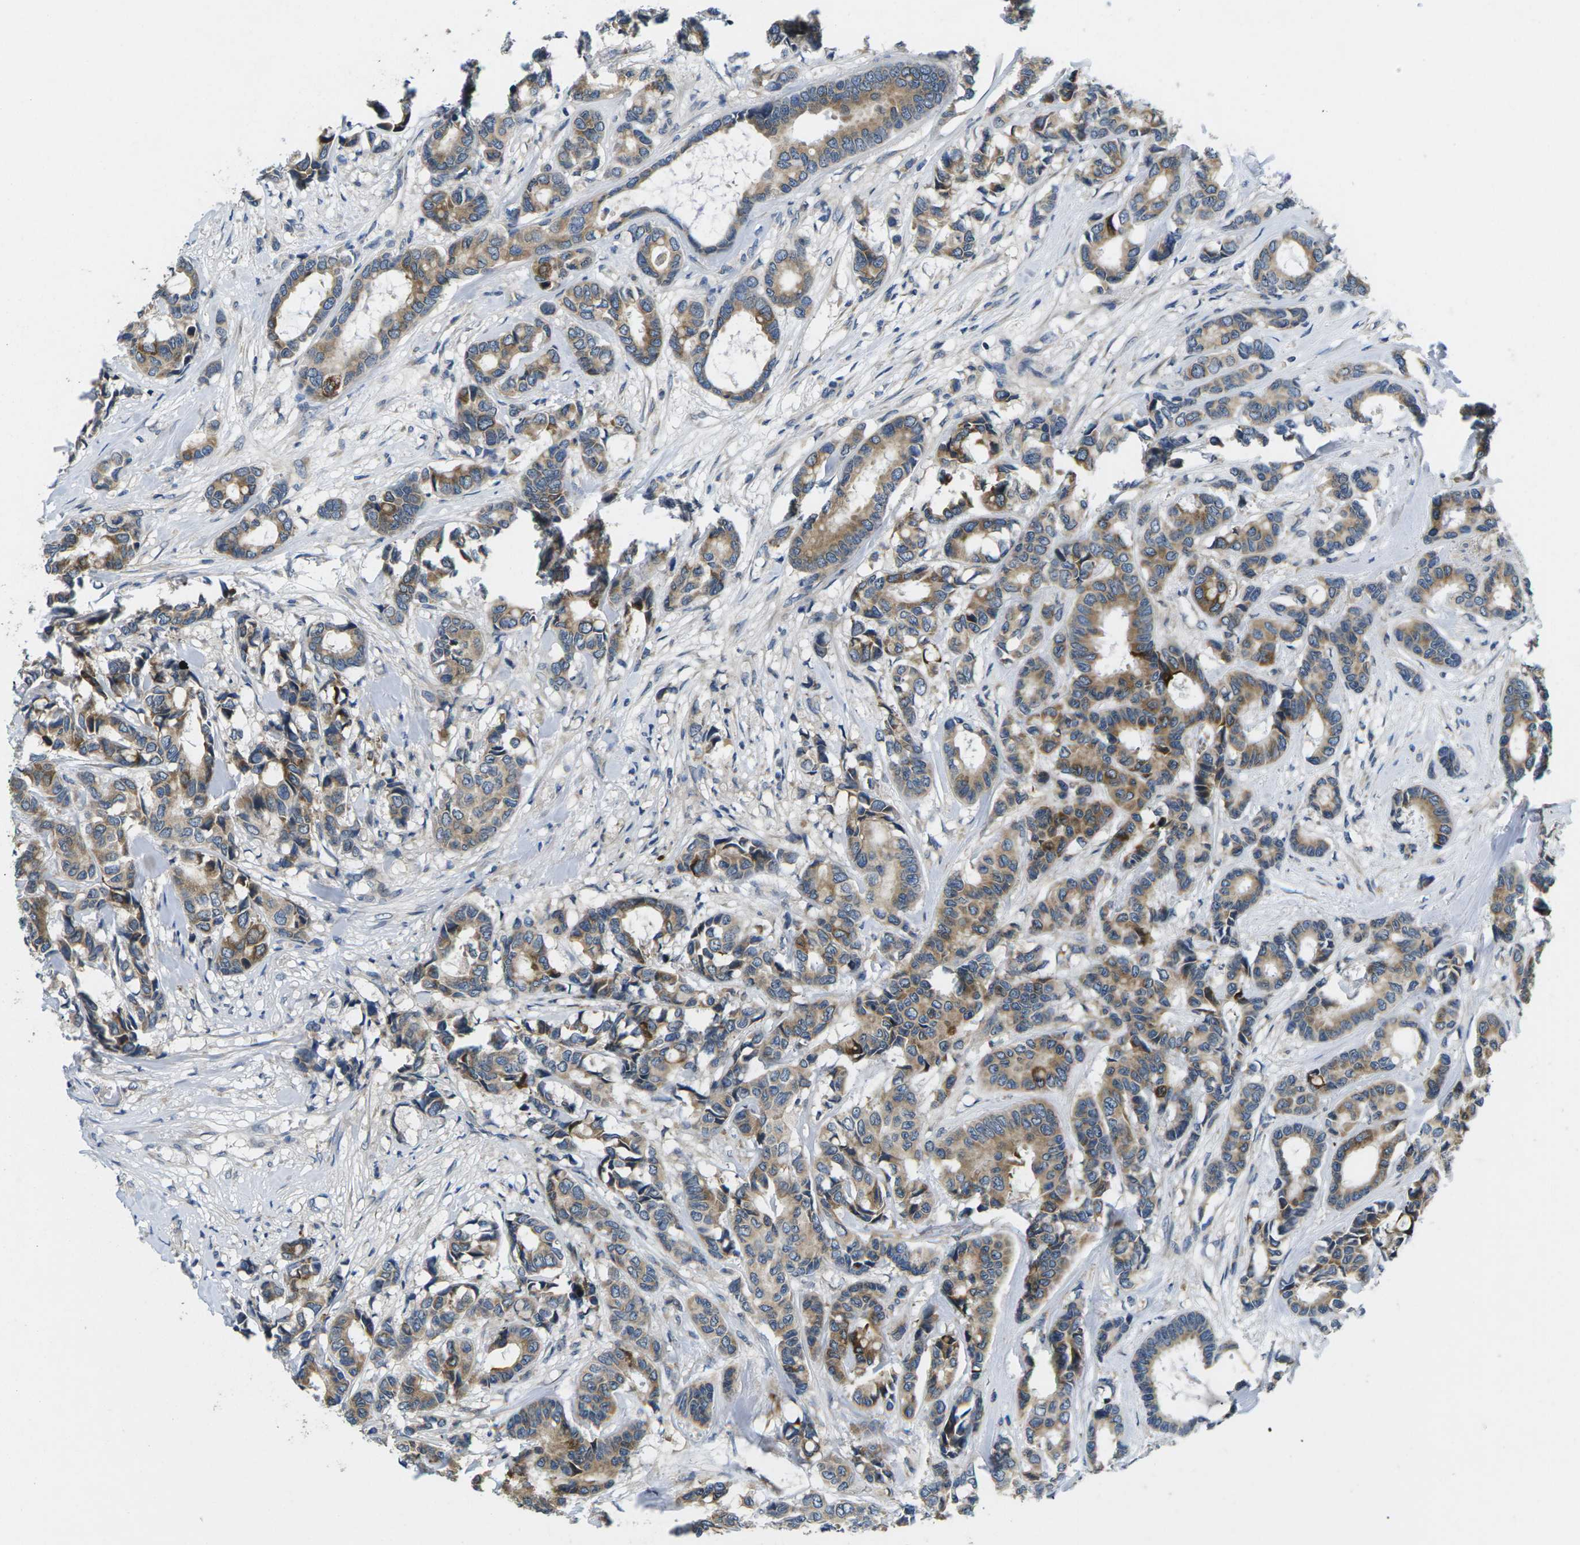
{"staining": {"intensity": "moderate", "quantity": ">75%", "location": "cytoplasmic/membranous"}, "tissue": "breast cancer", "cell_type": "Tumor cells", "image_type": "cancer", "snomed": [{"axis": "morphology", "description": "Duct carcinoma"}, {"axis": "topography", "description": "Breast"}], "caption": "IHC image of breast invasive ductal carcinoma stained for a protein (brown), which reveals medium levels of moderate cytoplasmic/membranous staining in about >75% of tumor cells.", "gene": "ERGIC3", "patient": {"sex": "female", "age": 87}}